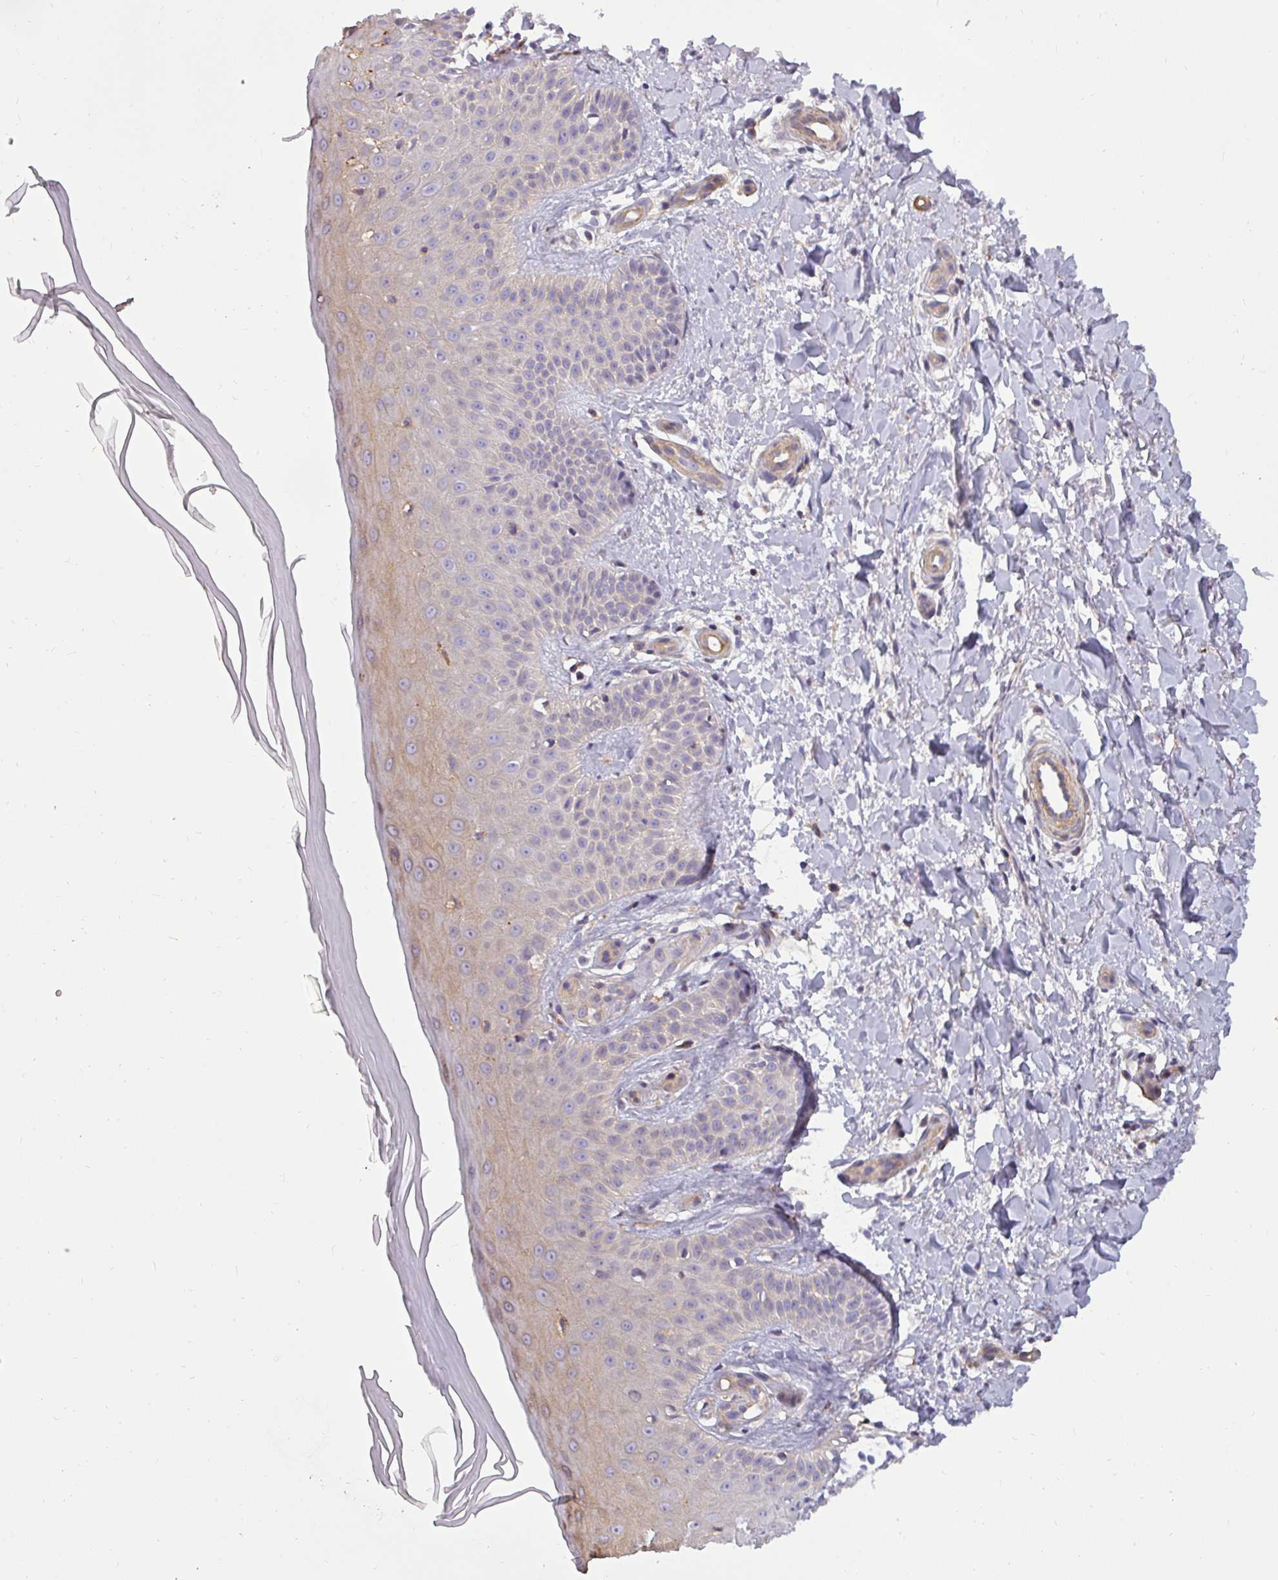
{"staining": {"intensity": "negative", "quantity": "none", "location": "none"}, "tissue": "skin", "cell_type": "Fibroblasts", "image_type": "normal", "snomed": [{"axis": "morphology", "description": "Normal tissue, NOS"}, {"axis": "topography", "description": "Skin"}], "caption": "This is an IHC photomicrograph of normal human skin. There is no staining in fibroblasts.", "gene": "ZNF835", "patient": {"sex": "male", "age": 81}}